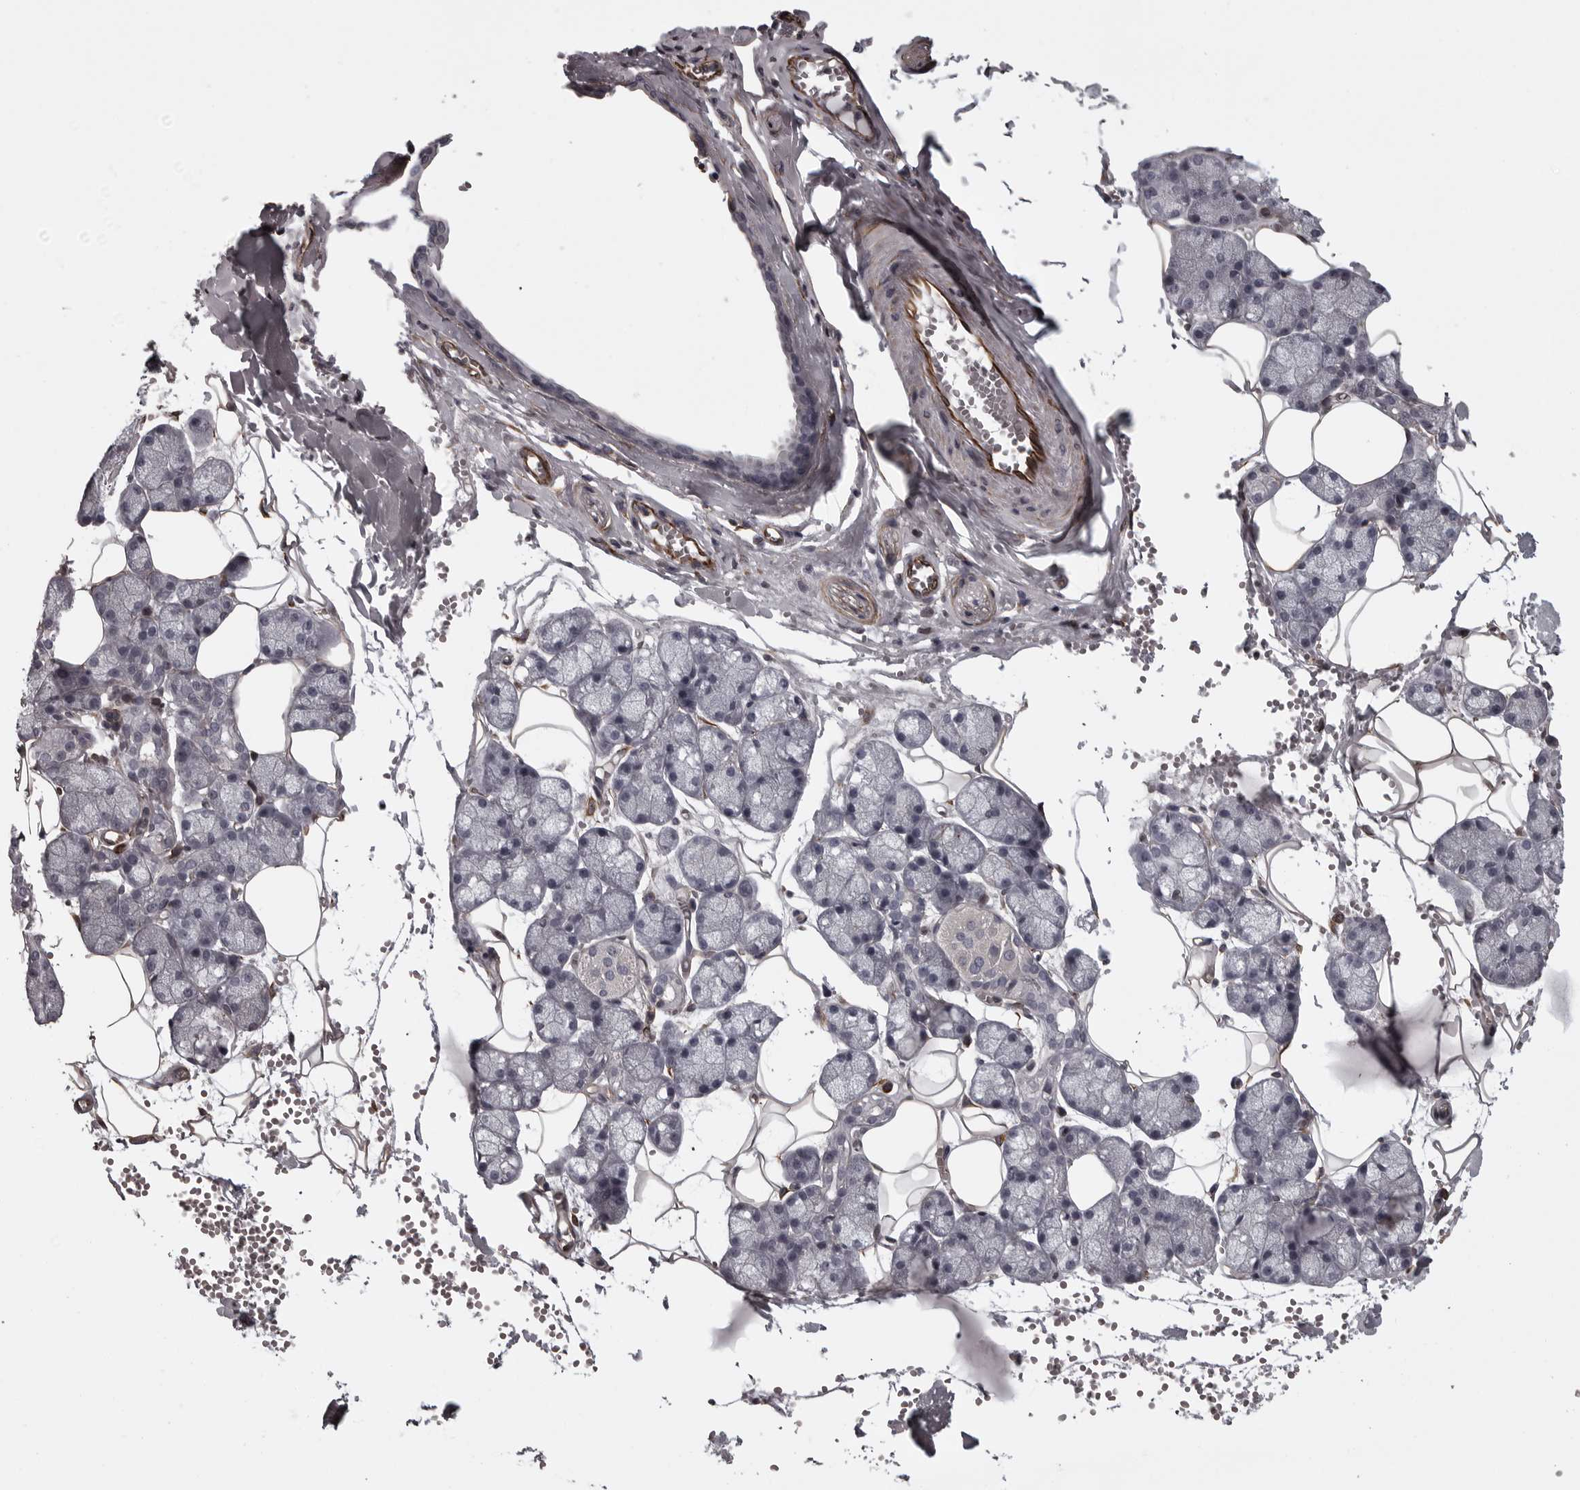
{"staining": {"intensity": "negative", "quantity": "none", "location": "none"}, "tissue": "salivary gland", "cell_type": "Glandular cells", "image_type": "normal", "snomed": [{"axis": "morphology", "description": "Normal tissue, NOS"}, {"axis": "topography", "description": "Salivary gland"}], "caption": "This photomicrograph is of unremarkable salivary gland stained with IHC to label a protein in brown with the nuclei are counter-stained blue. There is no staining in glandular cells. (DAB (3,3'-diaminobenzidine) immunohistochemistry (IHC) visualized using brightfield microscopy, high magnification).", "gene": "FAAP100", "patient": {"sex": "male", "age": 62}}